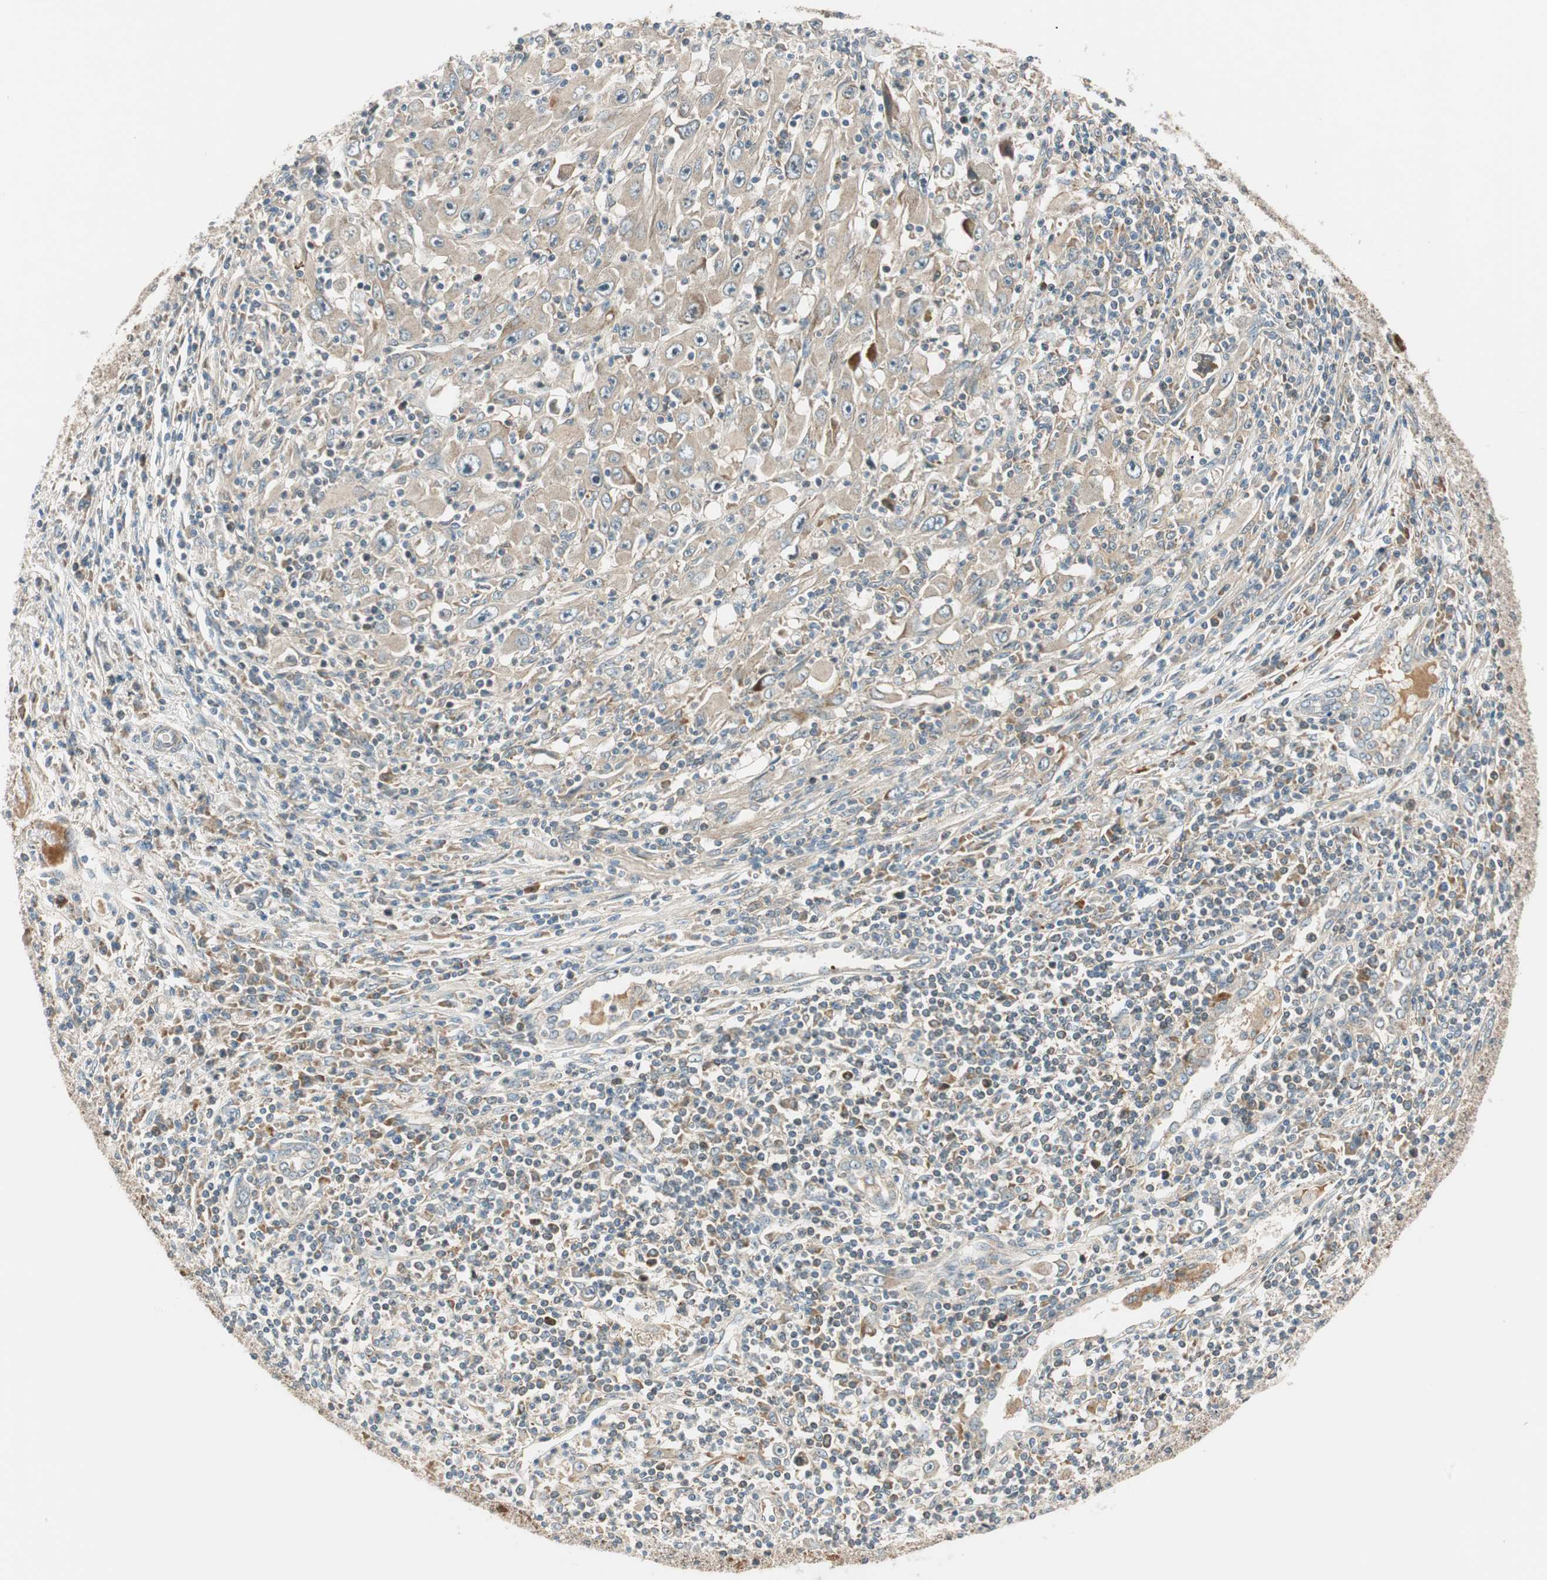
{"staining": {"intensity": "moderate", "quantity": ">75%", "location": "cytoplasmic/membranous"}, "tissue": "melanoma", "cell_type": "Tumor cells", "image_type": "cancer", "snomed": [{"axis": "morphology", "description": "Malignant melanoma, Metastatic site"}, {"axis": "topography", "description": "Skin"}], "caption": "Protein analysis of malignant melanoma (metastatic site) tissue displays moderate cytoplasmic/membranous expression in approximately >75% of tumor cells. (IHC, brightfield microscopy, high magnification).", "gene": "ABI1", "patient": {"sex": "female", "age": 56}}